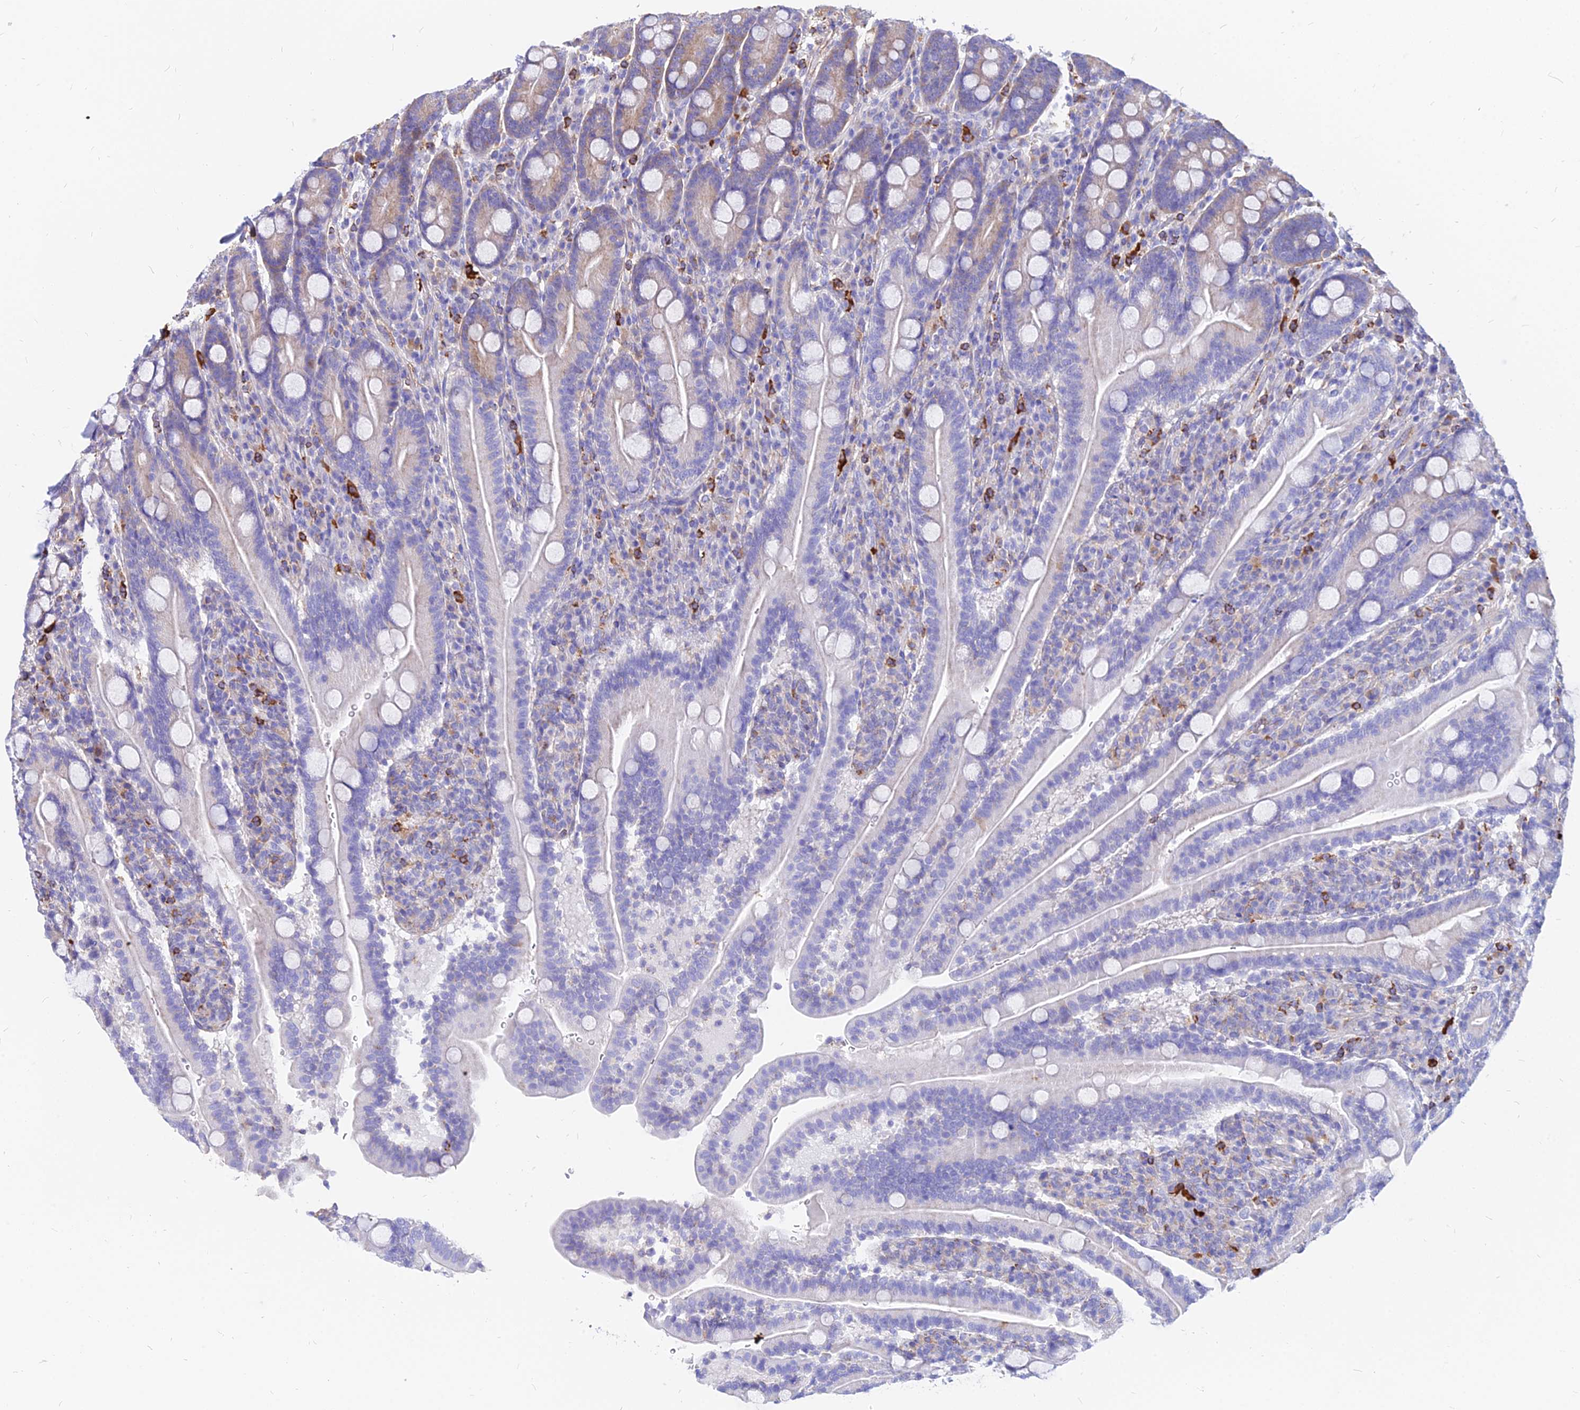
{"staining": {"intensity": "weak", "quantity": "<25%", "location": "cytoplasmic/membranous"}, "tissue": "duodenum", "cell_type": "Glandular cells", "image_type": "normal", "snomed": [{"axis": "morphology", "description": "Normal tissue, NOS"}, {"axis": "topography", "description": "Duodenum"}], "caption": "There is no significant staining in glandular cells of duodenum. (Stains: DAB (3,3'-diaminobenzidine) IHC with hematoxylin counter stain, Microscopy: brightfield microscopy at high magnification).", "gene": "AGTRAP", "patient": {"sex": "male", "age": 35}}